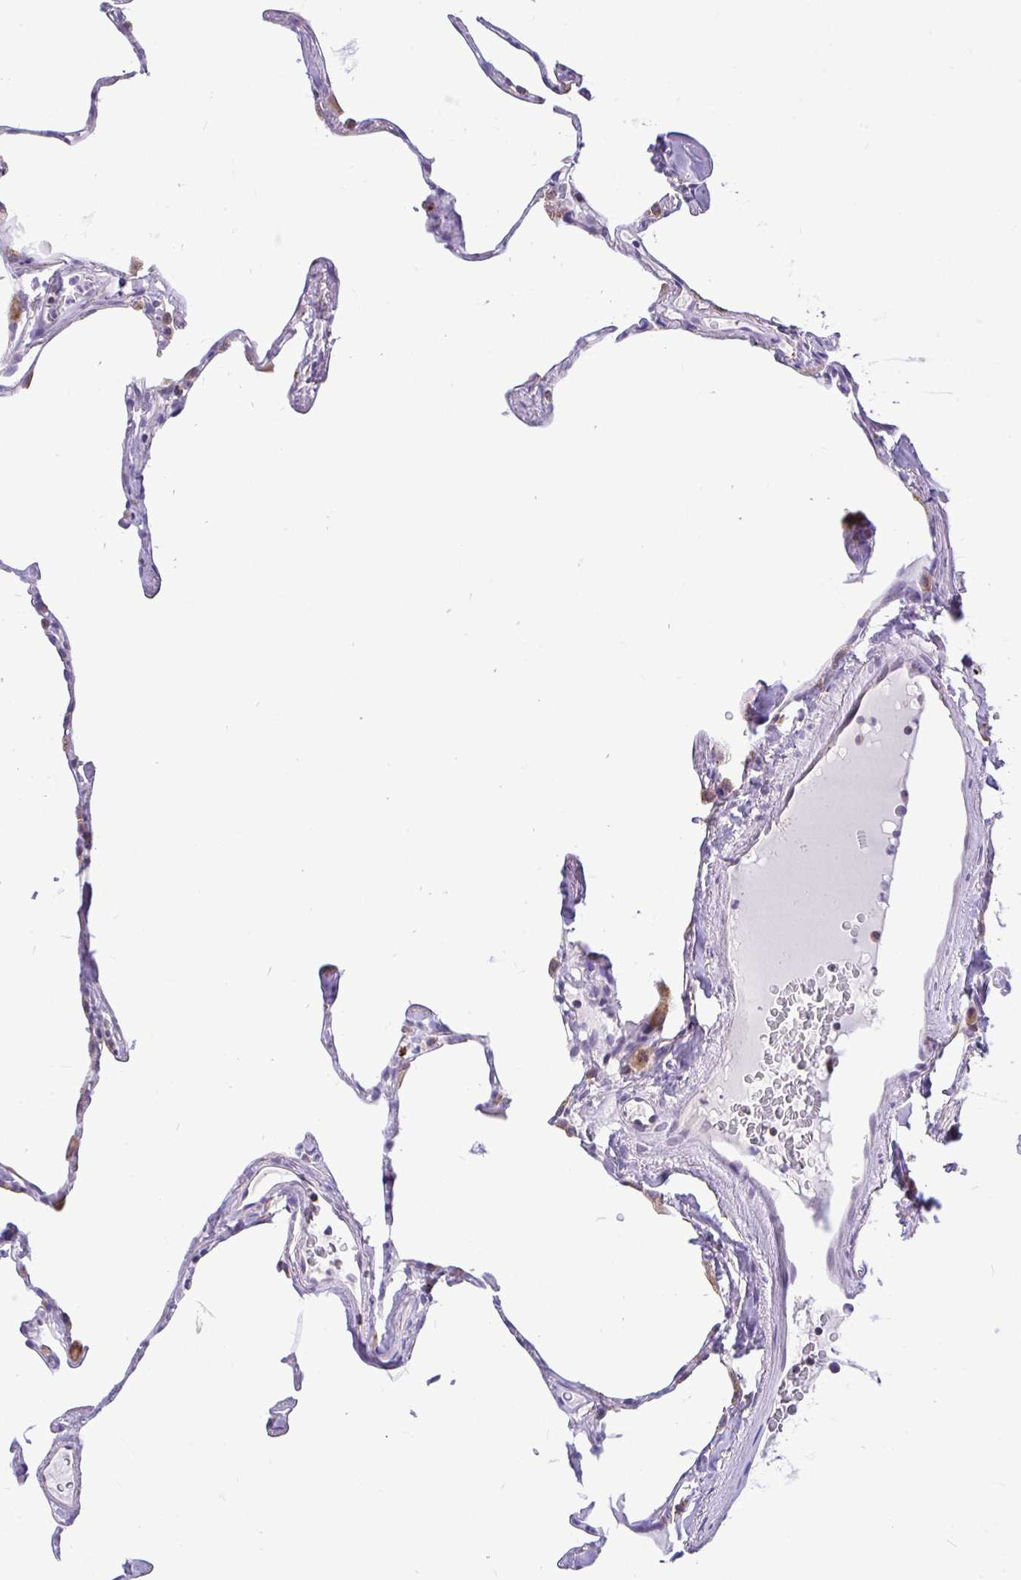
{"staining": {"intensity": "moderate", "quantity": "<25%", "location": "cytoplasmic/membranous"}, "tissue": "lung", "cell_type": "Alveolar cells", "image_type": "normal", "snomed": [{"axis": "morphology", "description": "Normal tissue, NOS"}, {"axis": "topography", "description": "Lung"}], "caption": "Protein staining of unremarkable lung exhibits moderate cytoplasmic/membranous expression in about <25% of alveolar cells.", "gene": "PYCR2", "patient": {"sex": "male", "age": 65}}